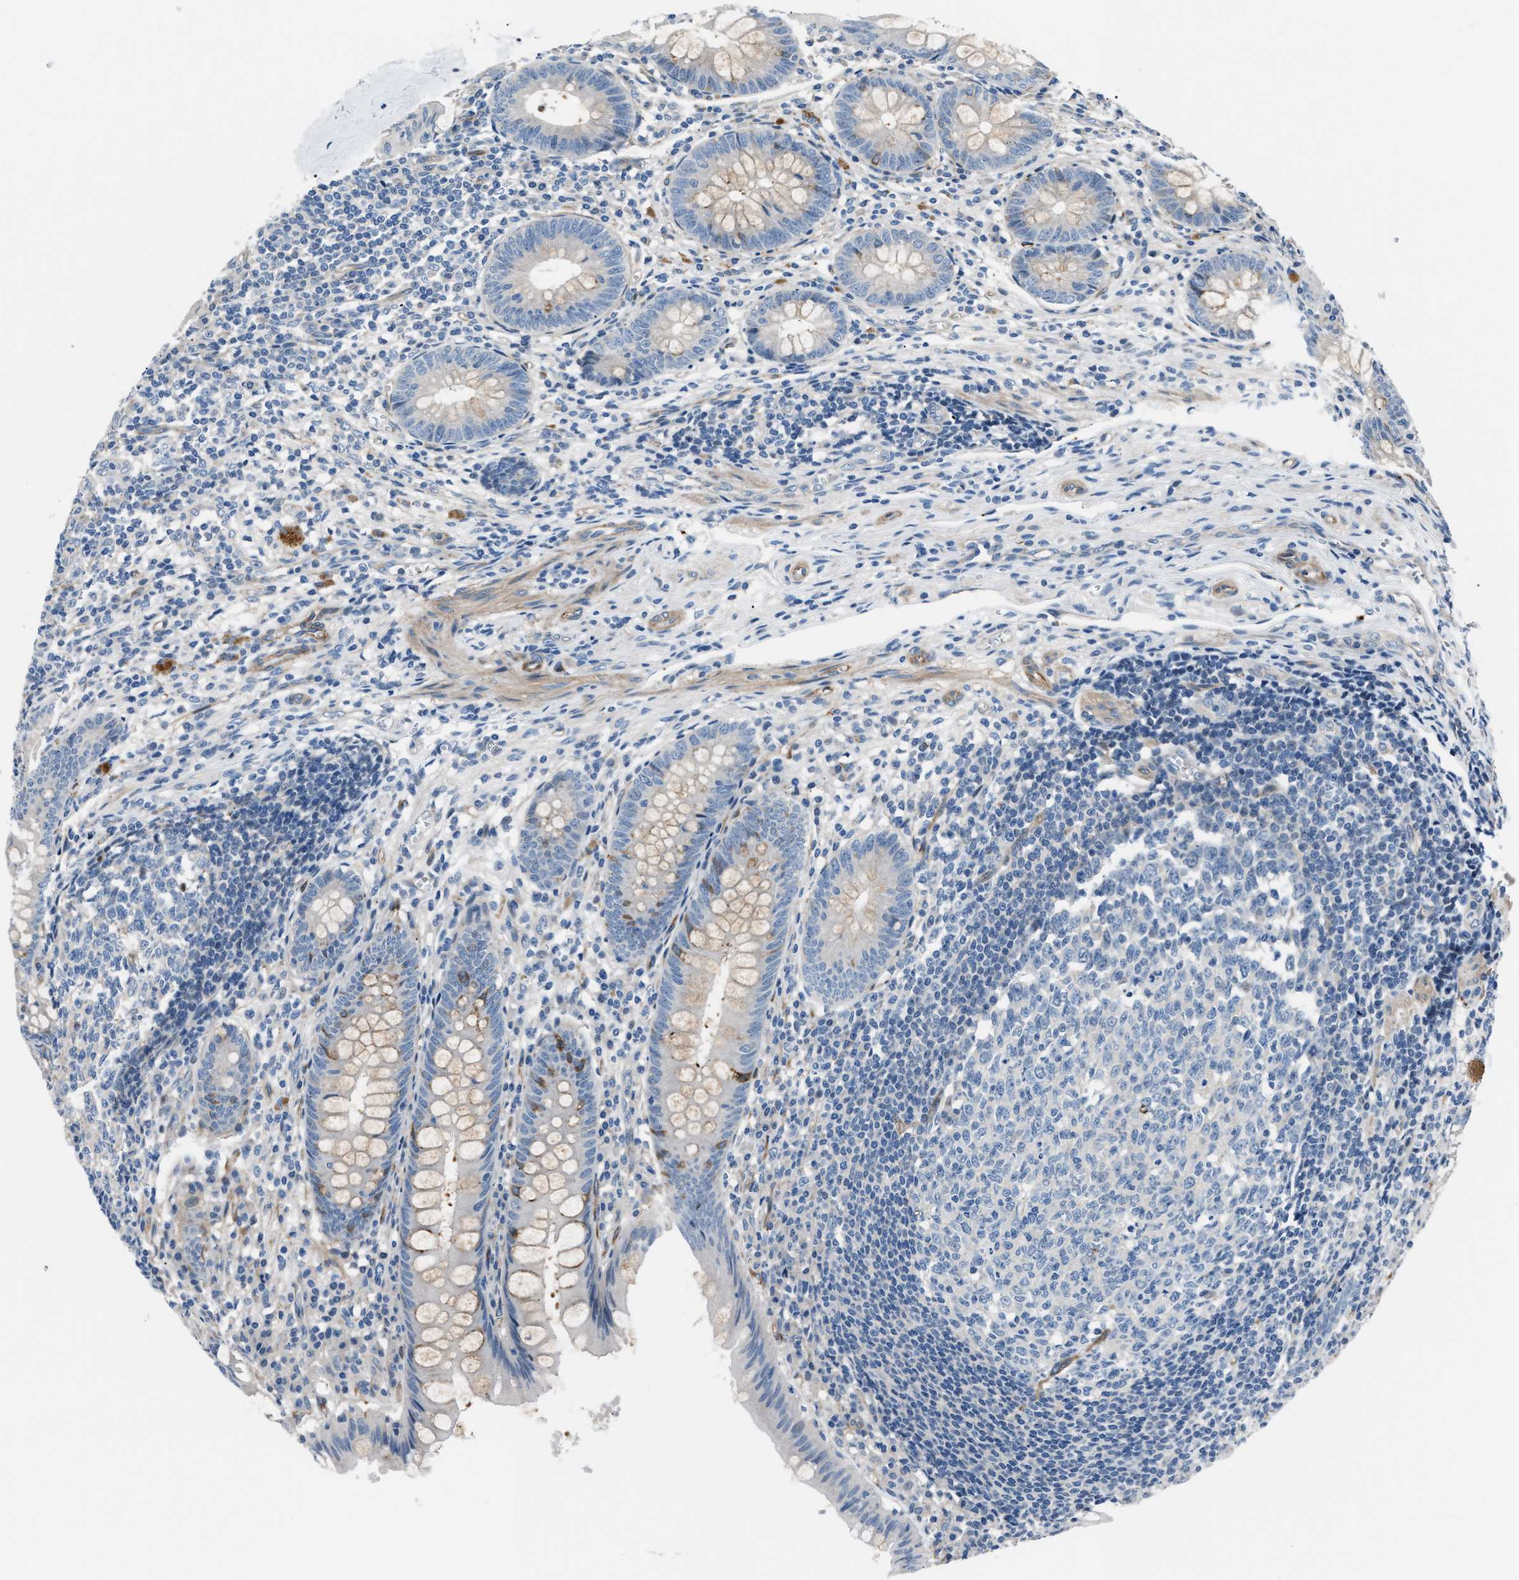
{"staining": {"intensity": "negative", "quantity": "none", "location": "none"}, "tissue": "appendix", "cell_type": "Glandular cells", "image_type": "normal", "snomed": [{"axis": "morphology", "description": "Normal tissue, NOS"}, {"axis": "topography", "description": "Appendix"}], "caption": "Immunohistochemical staining of unremarkable human appendix displays no significant expression in glandular cells. (Immunohistochemistry, brightfield microscopy, high magnification).", "gene": "MPDZ", "patient": {"sex": "male", "age": 56}}